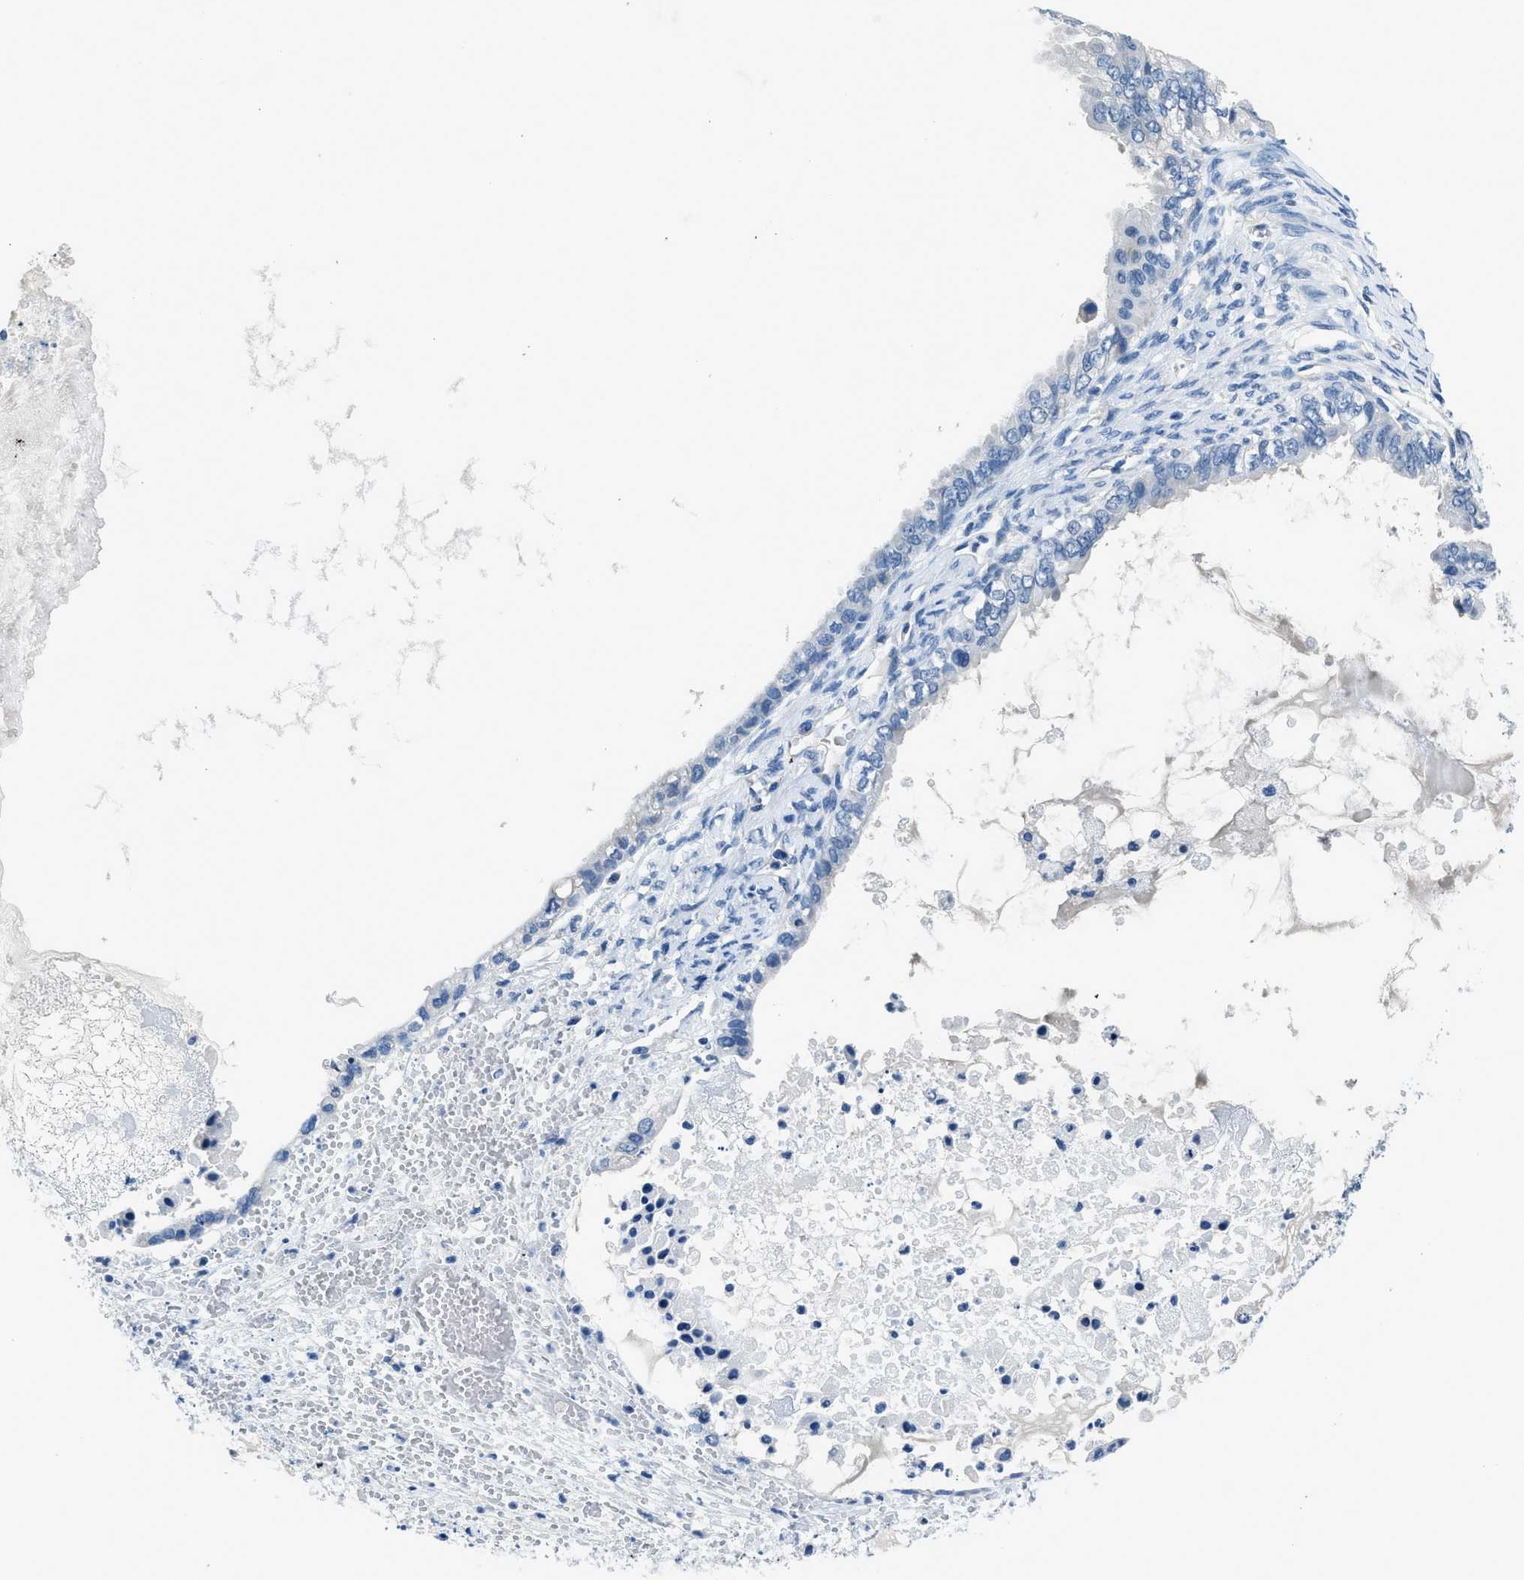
{"staining": {"intensity": "negative", "quantity": "none", "location": "none"}, "tissue": "ovarian cancer", "cell_type": "Tumor cells", "image_type": "cancer", "snomed": [{"axis": "morphology", "description": "Cystadenocarcinoma, mucinous, NOS"}, {"axis": "topography", "description": "Ovary"}], "caption": "Protein analysis of ovarian mucinous cystadenocarcinoma shows no significant staining in tumor cells.", "gene": "GJA3", "patient": {"sex": "female", "age": 80}}